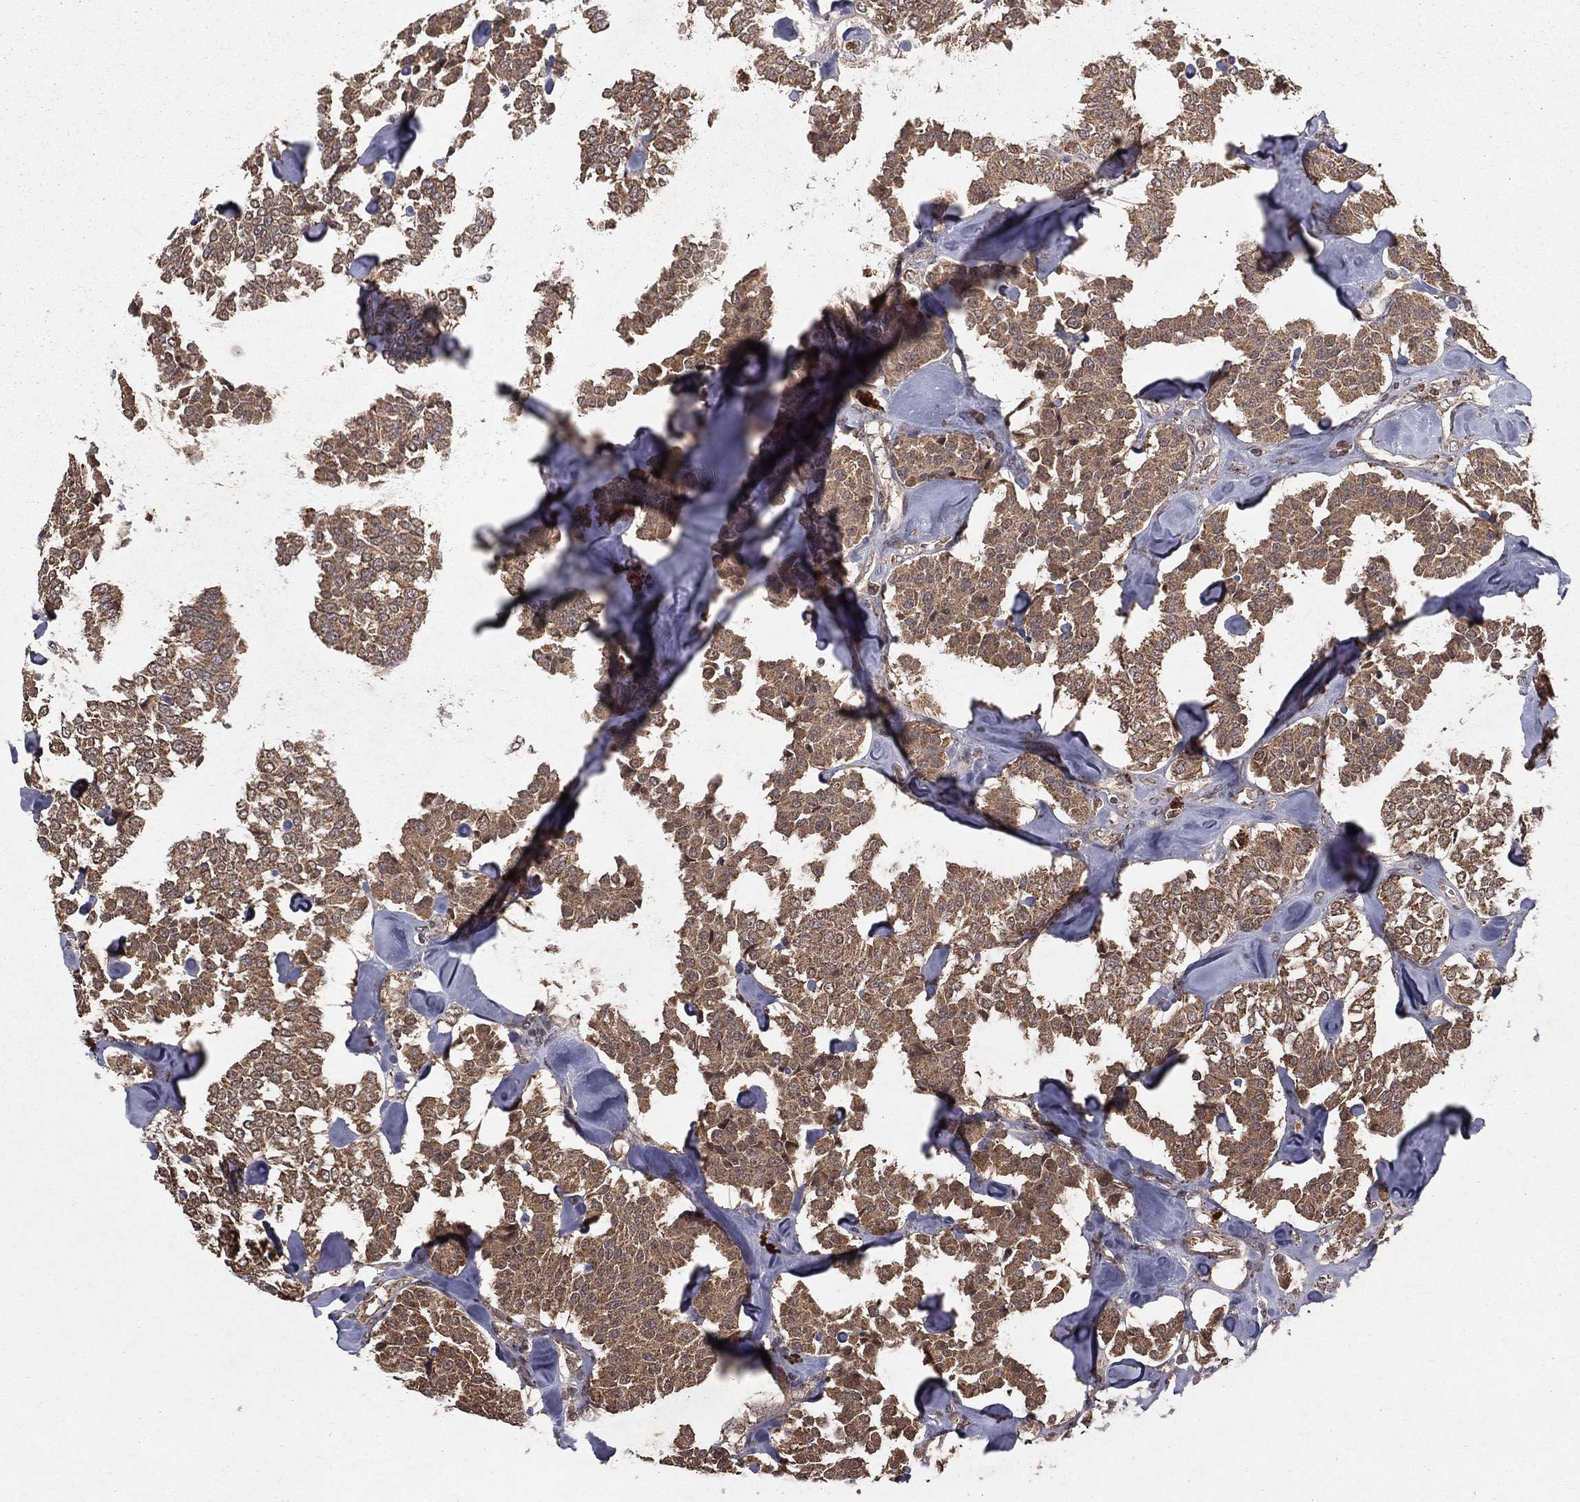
{"staining": {"intensity": "moderate", "quantity": ">75%", "location": "cytoplasmic/membranous"}, "tissue": "carcinoid", "cell_type": "Tumor cells", "image_type": "cancer", "snomed": [{"axis": "morphology", "description": "Carcinoid, malignant, NOS"}, {"axis": "topography", "description": "Pancreas"}], "caption": "A brown stain labels moderate cytoplasmic/membranous expression of a protein in carcinoid tumor cells.", "gene": "ZDHHC15", "patient": {"sex": "male", "age": 41}}